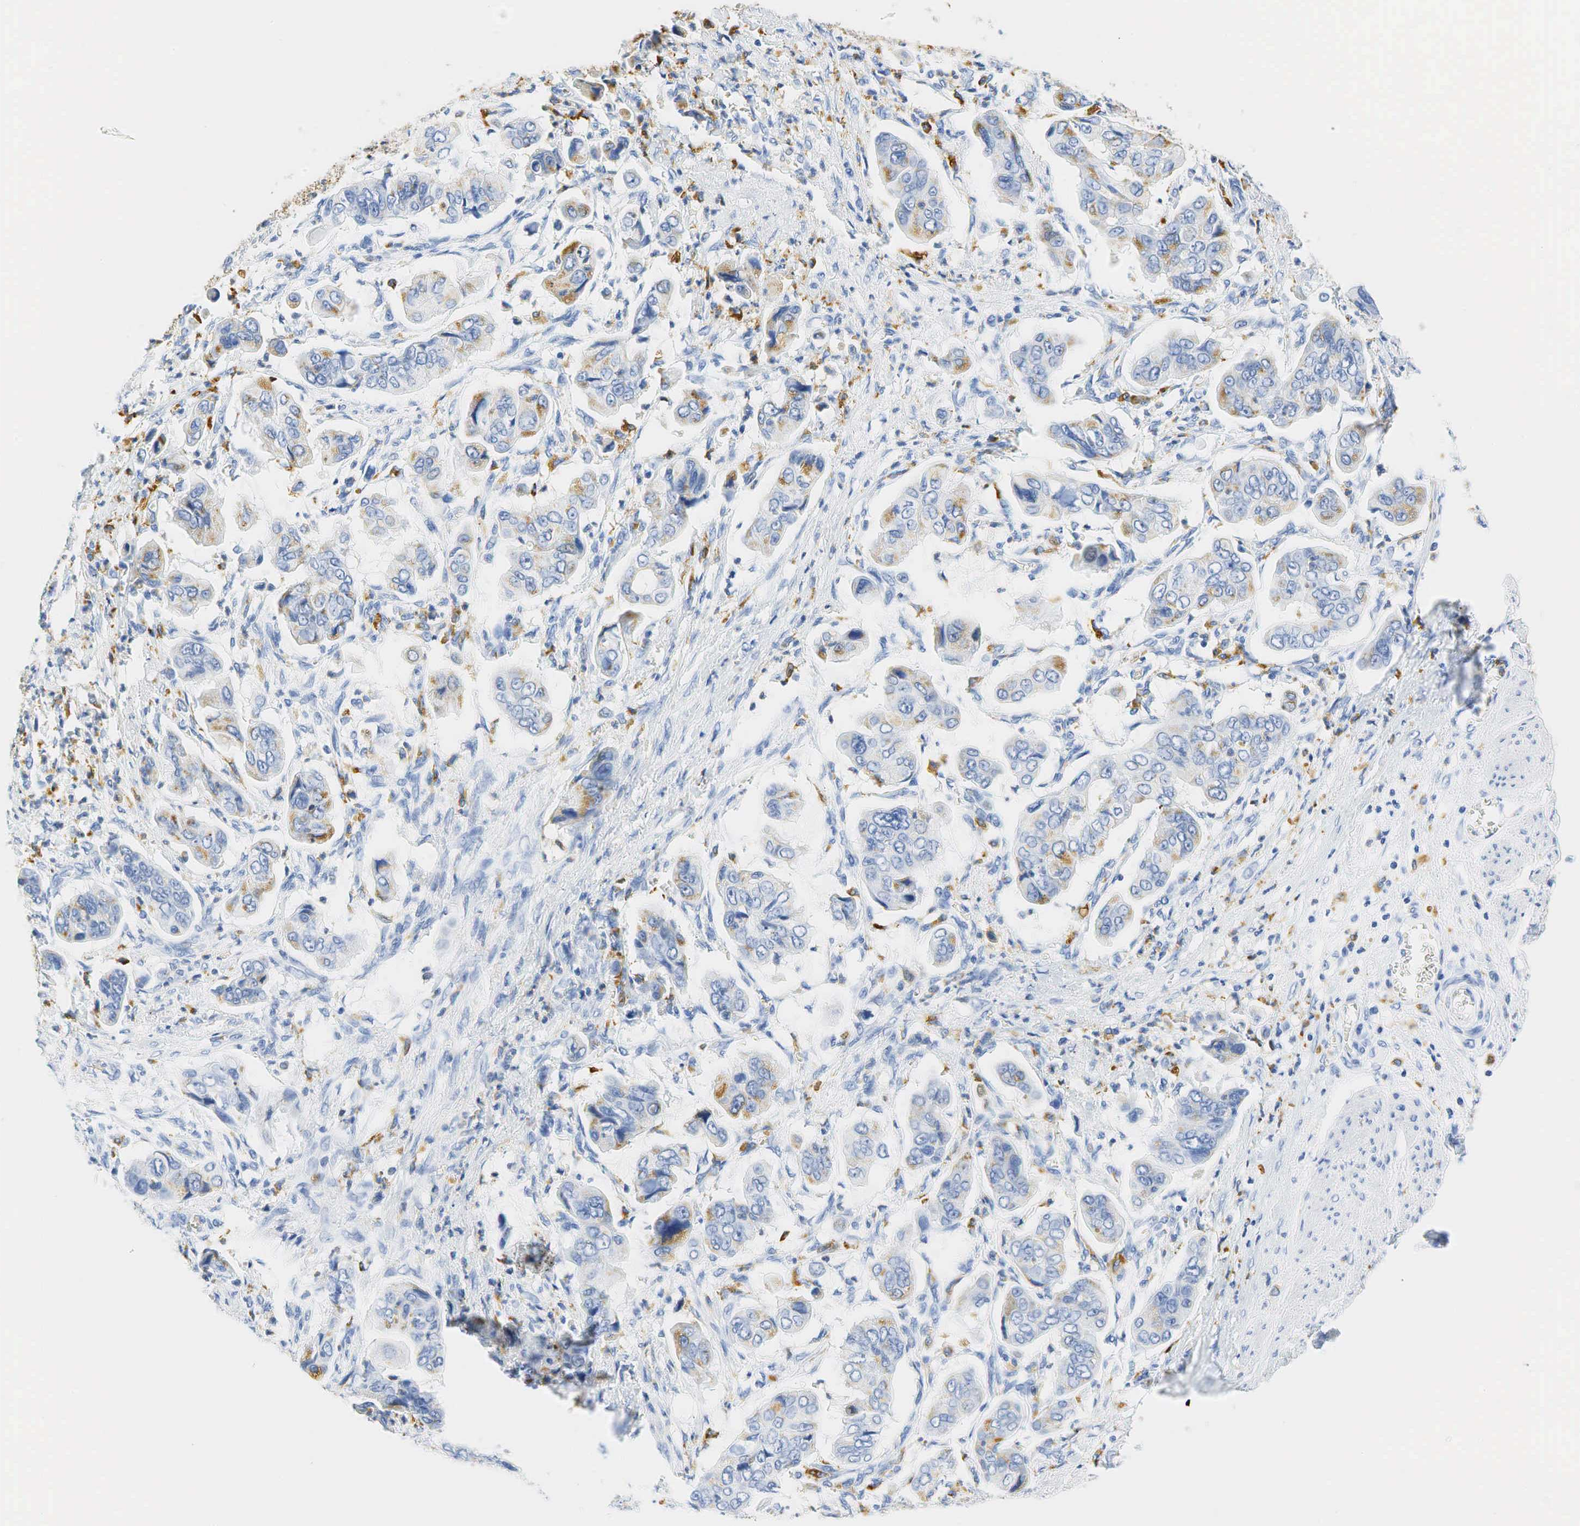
{"staining": {"intensity": "weak", "quantity": "<25%", "location": "cytoplasmic/membranous"}, "tissue": "stomach cancer", "cell_type": "Tumor cells", "image_type": "cancer", "snomed": [{"axis": "morphology", "description": "Adenocarcinoma, NOS"}, {"axis": "topography", "description": "Stomach, upper"}], "caption": "Human stomach cancer stained for a protein using IHC exhibits no expression in tumor cells.", "gene": "CD68", "patient": {"sex": "male", "age": 80}}